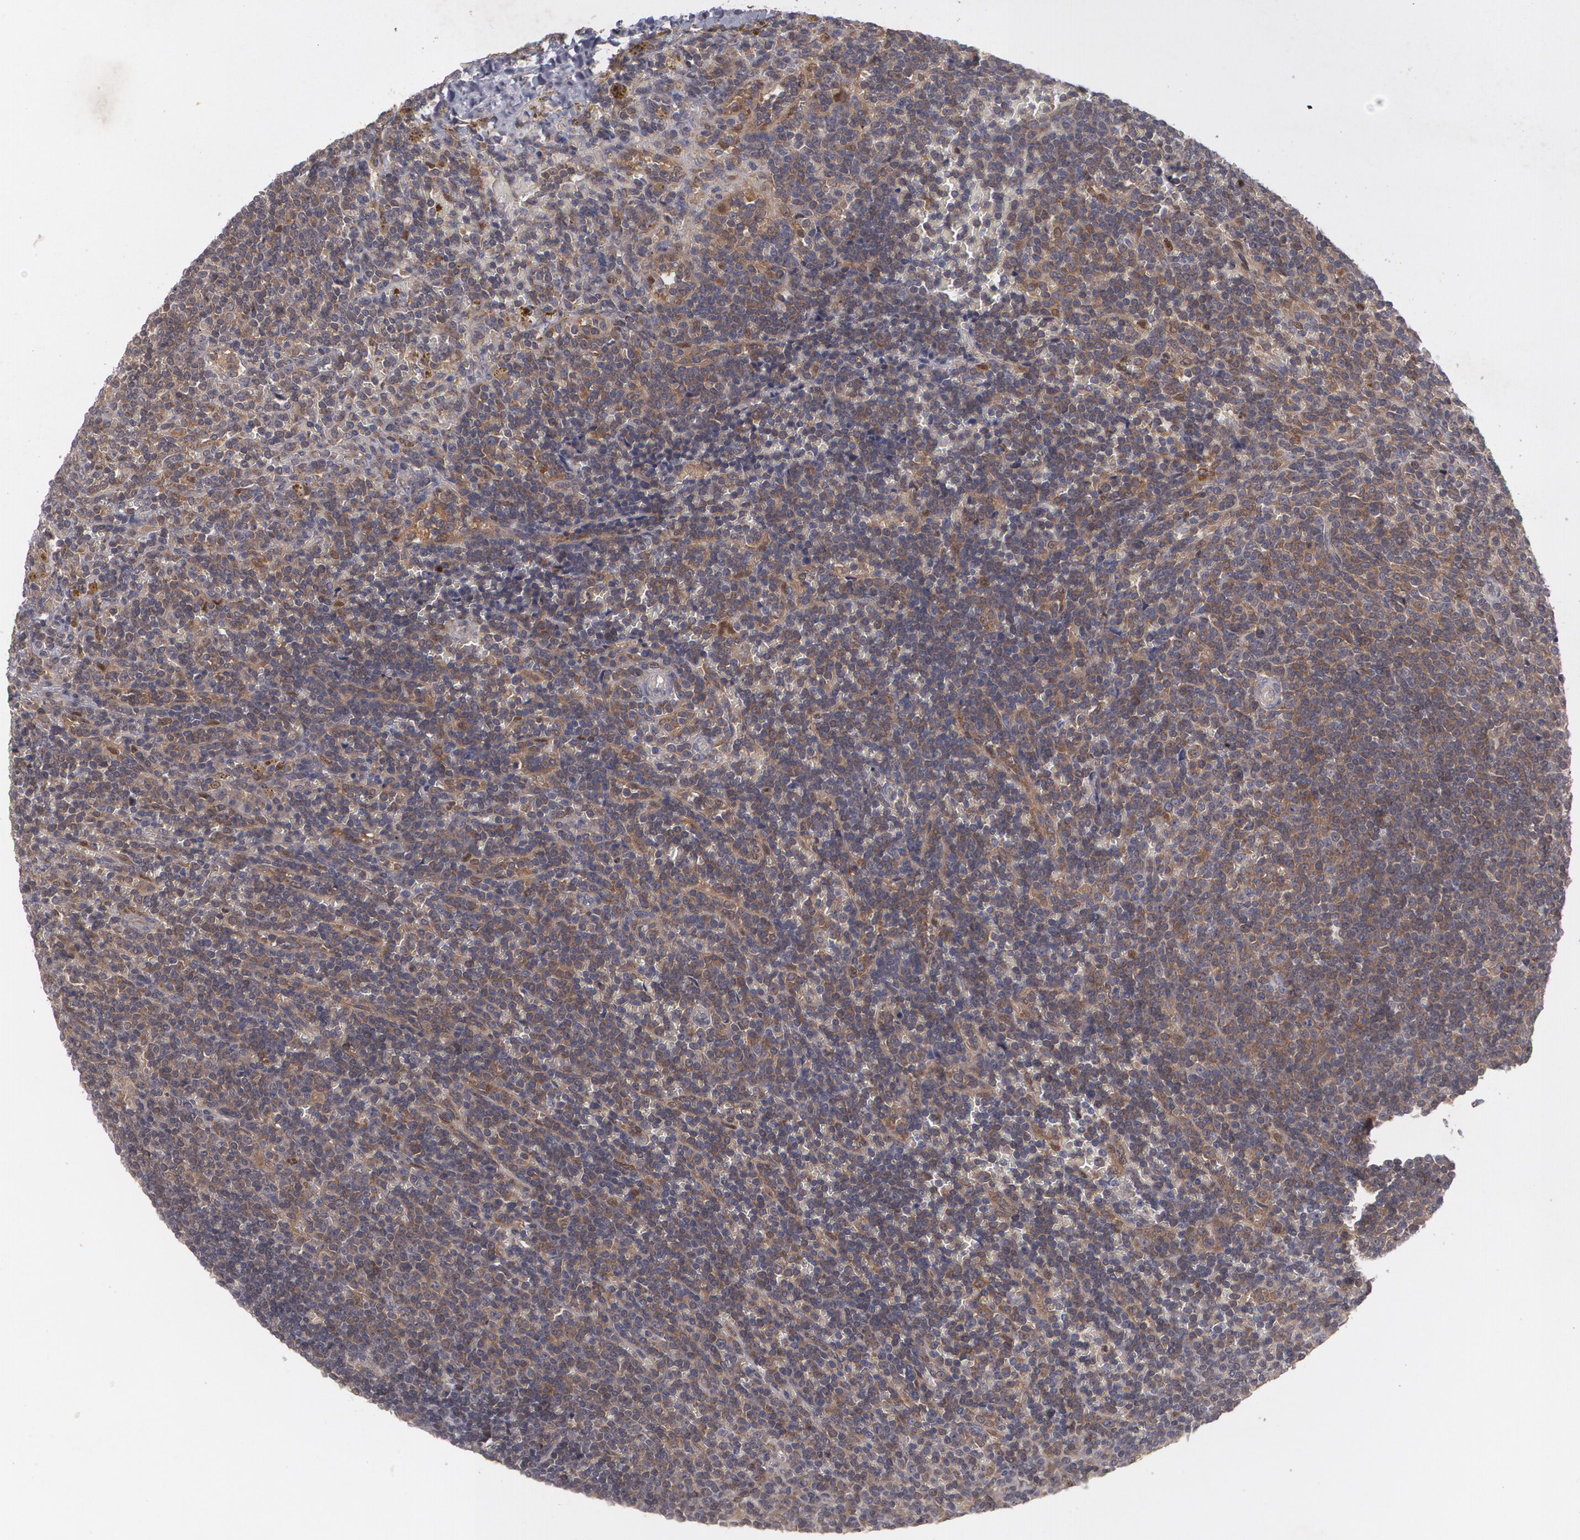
{"staining": {"intensity": "moderate", "quantity": "<25%", "location": "cytoplasmic/membranous"}, "tissue": "lymphoma", "cell_type": "Tumor cells", "image_type": "cancer", "snomed": [{"axis": "morphology", "description": "Malignant lymphoma, non-Hodgkin's type, Low grade"}, {"axis": "topography", "description": "Spleen"}], "caption": "Human lymphoma stained for a protein (brown) displays moderate cytoplasmic/membranous positive expression in about <25% of tumor cells.", "gene": "HTT", "patient": {"sex": "male", "age": 80}}